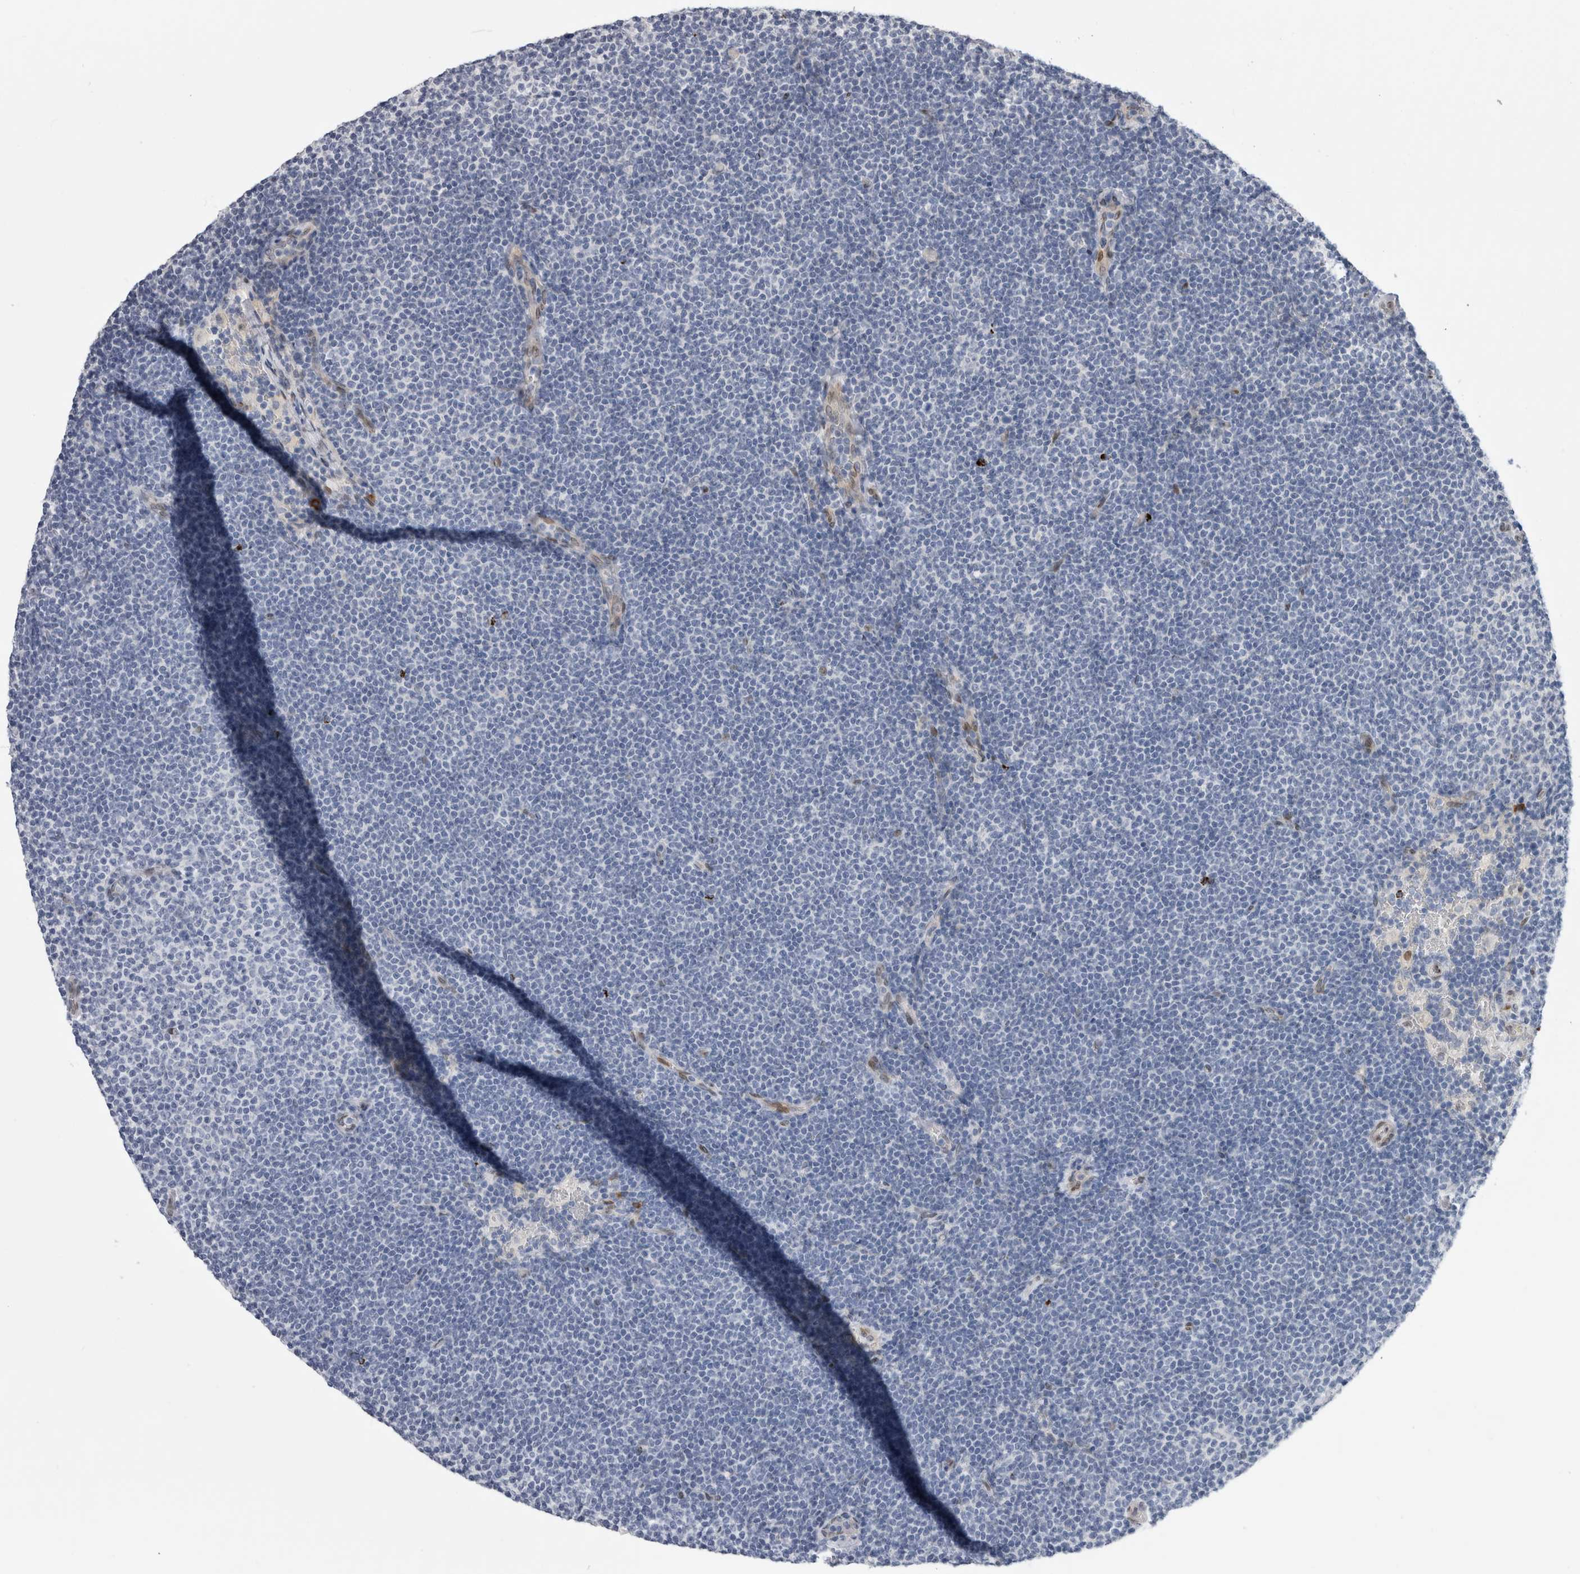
{"staining": {"intensity": "negative", "quantity": "none", "location": "none"}, "tissue": "lymphoma", "cell_type": "Tumor cells", "image_type": "cancer", "snomed": [{"axis": "morphology", "description": "Malignant lymphoma, non-Hodgkin's type, Low grade"}, {"axis": "topography", "description": "Lymph node"}], "caption": "Immunohistochemical staining of low-grade malignant lymphoma, non-Hodgkin's type shows no significant expression in tumor cells.", "gene": "DMTN", "patient": {"sex": "female", "age": 53}}